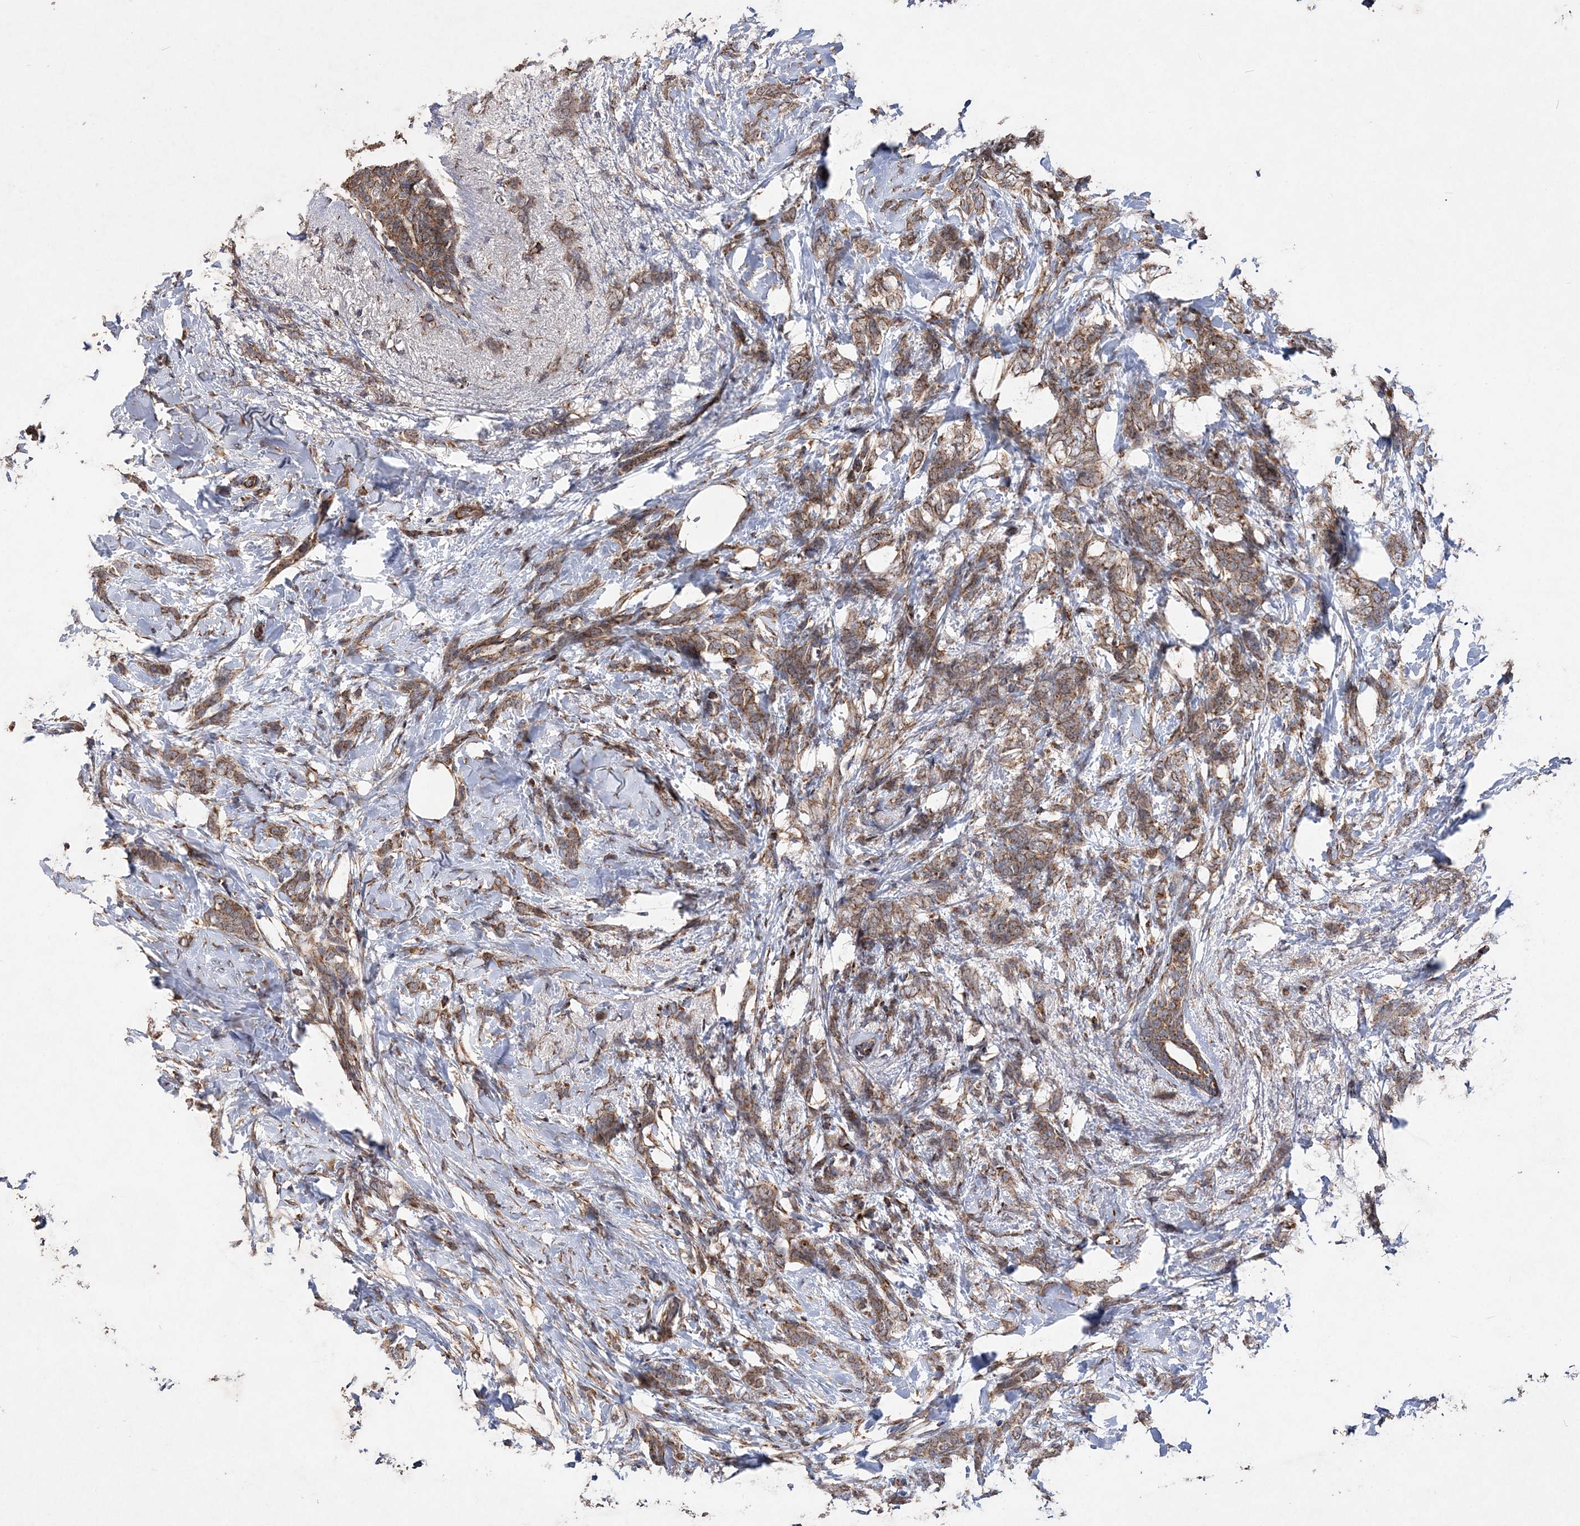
{"staining": {"intensity": "moderate", "quantity": ">75%", "location": "cytoplasmic/membranous"}, "tissue": "breast cancer", "cell_type": "Tumor cells", "image_type": "cancer", "snomed": [{"axis": "morphology", "description": "Lobular carcinoma, in situ"}, {"axis": "morphology", "description": "Lobular carcinoma"}, {"axis": "topography", "description": "Breast"}], "caption": "Protein staining shows moderate cytoplasmic/membranous expression in about >75% of tumor cells in breast cancer (lobular carcinoma). (Stains: DAB (3,3'-diaminobenzidine) in brown, nuclei in blue, Microscopy: brightfield microscopy at high magnification).", "gene": "POC5", "patient": {"sex": "female", "age": 41}}